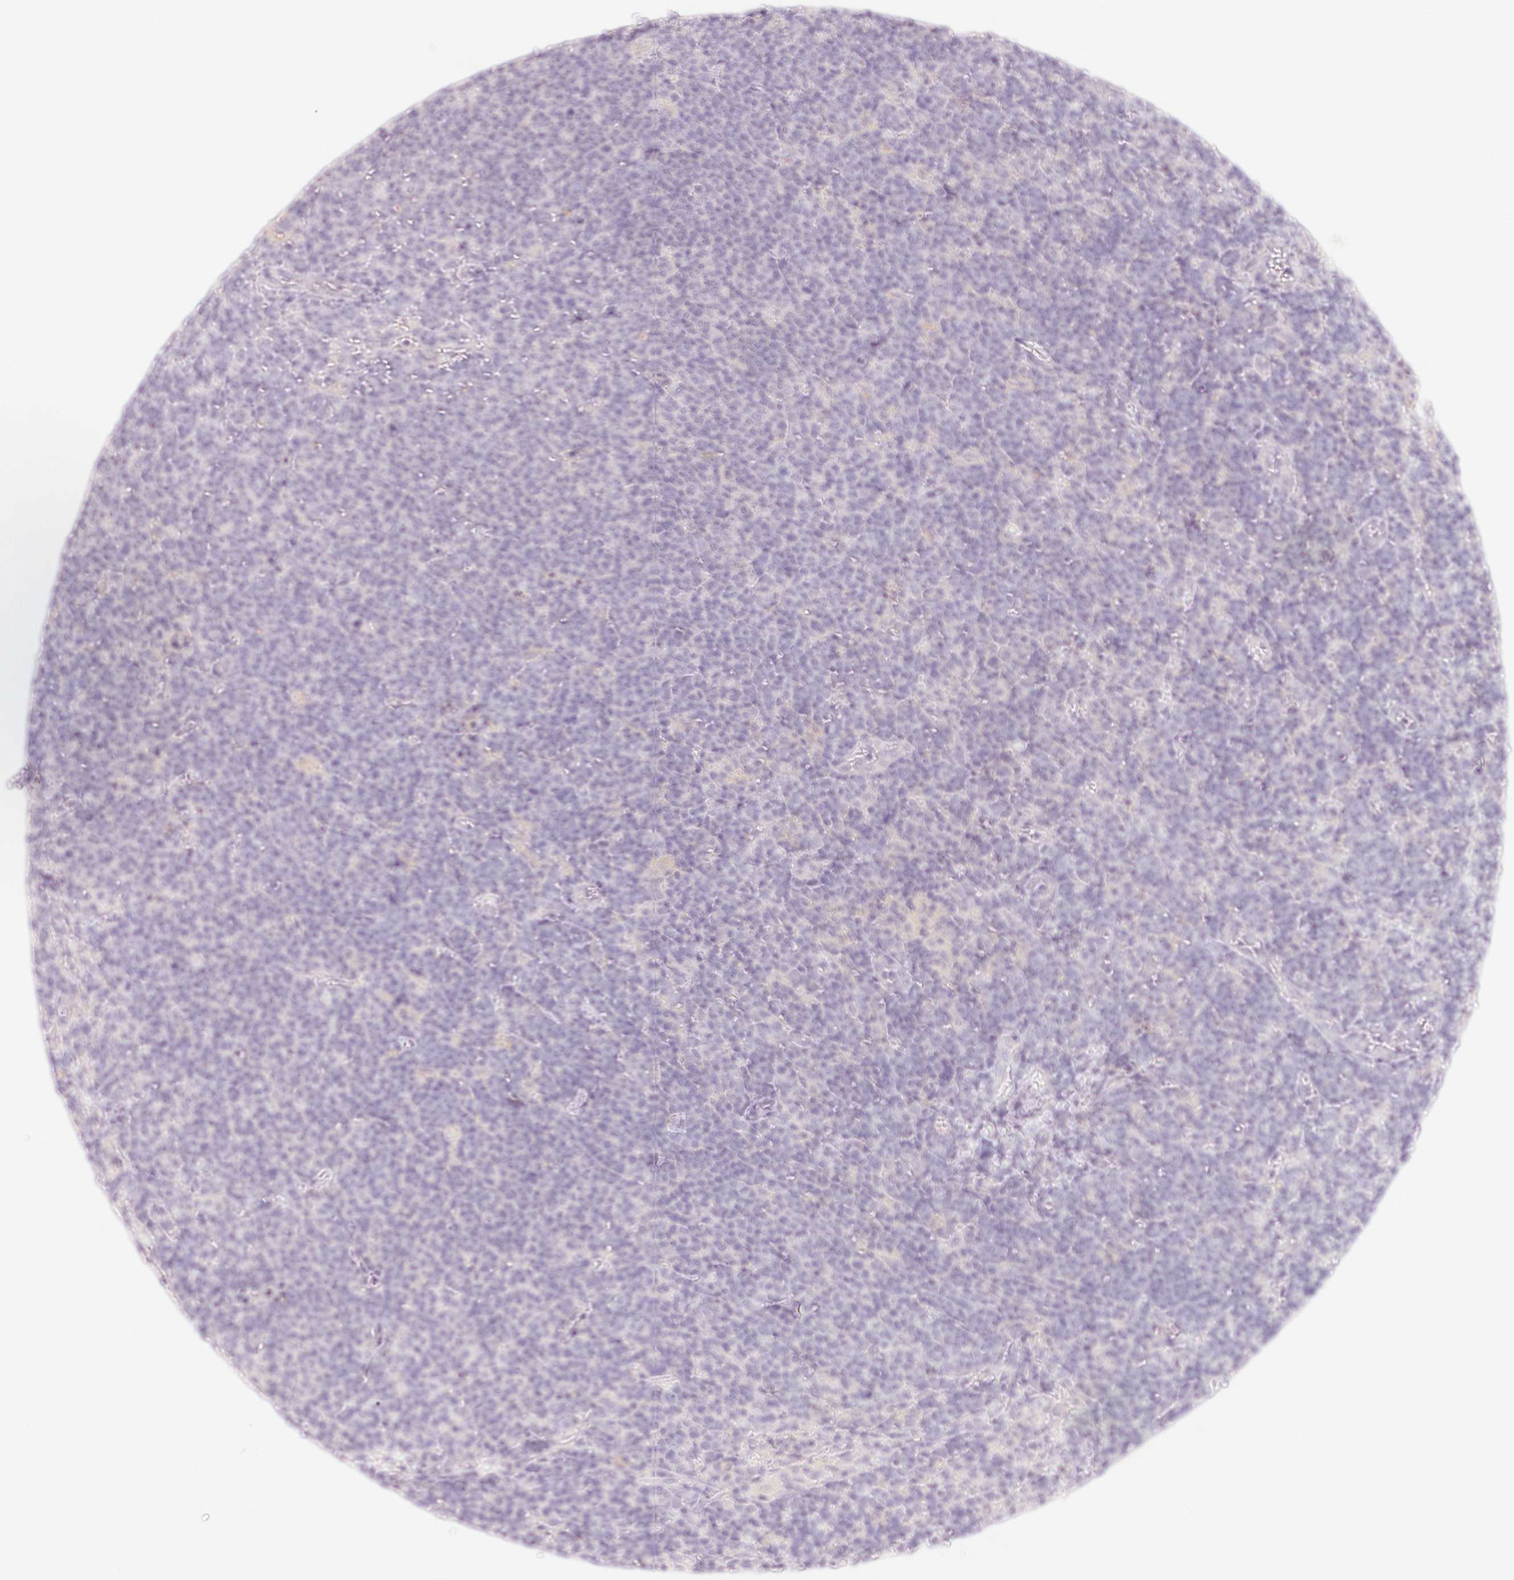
{"staining": {"intensity": "negative", "quantity": "none", "location": "none"}, "tissue": "lymphoma", "cell_type": "Tumor cells", "image_type": "cancer", "snomed": [{"axis": "morphology", "description": "Malignant lymphoma, non-Hodgkin's type, High grade"}, {"axis": "topography", "description": "Lymph node"}], "caption": "Immunohistochemical staining of human high-grade malignant lymphoma, non-Hodgkin's type exhibits no significant staining in tumor cells.", "gene": "LRRC23", "patient": {"sex": "male", "age": 61}}